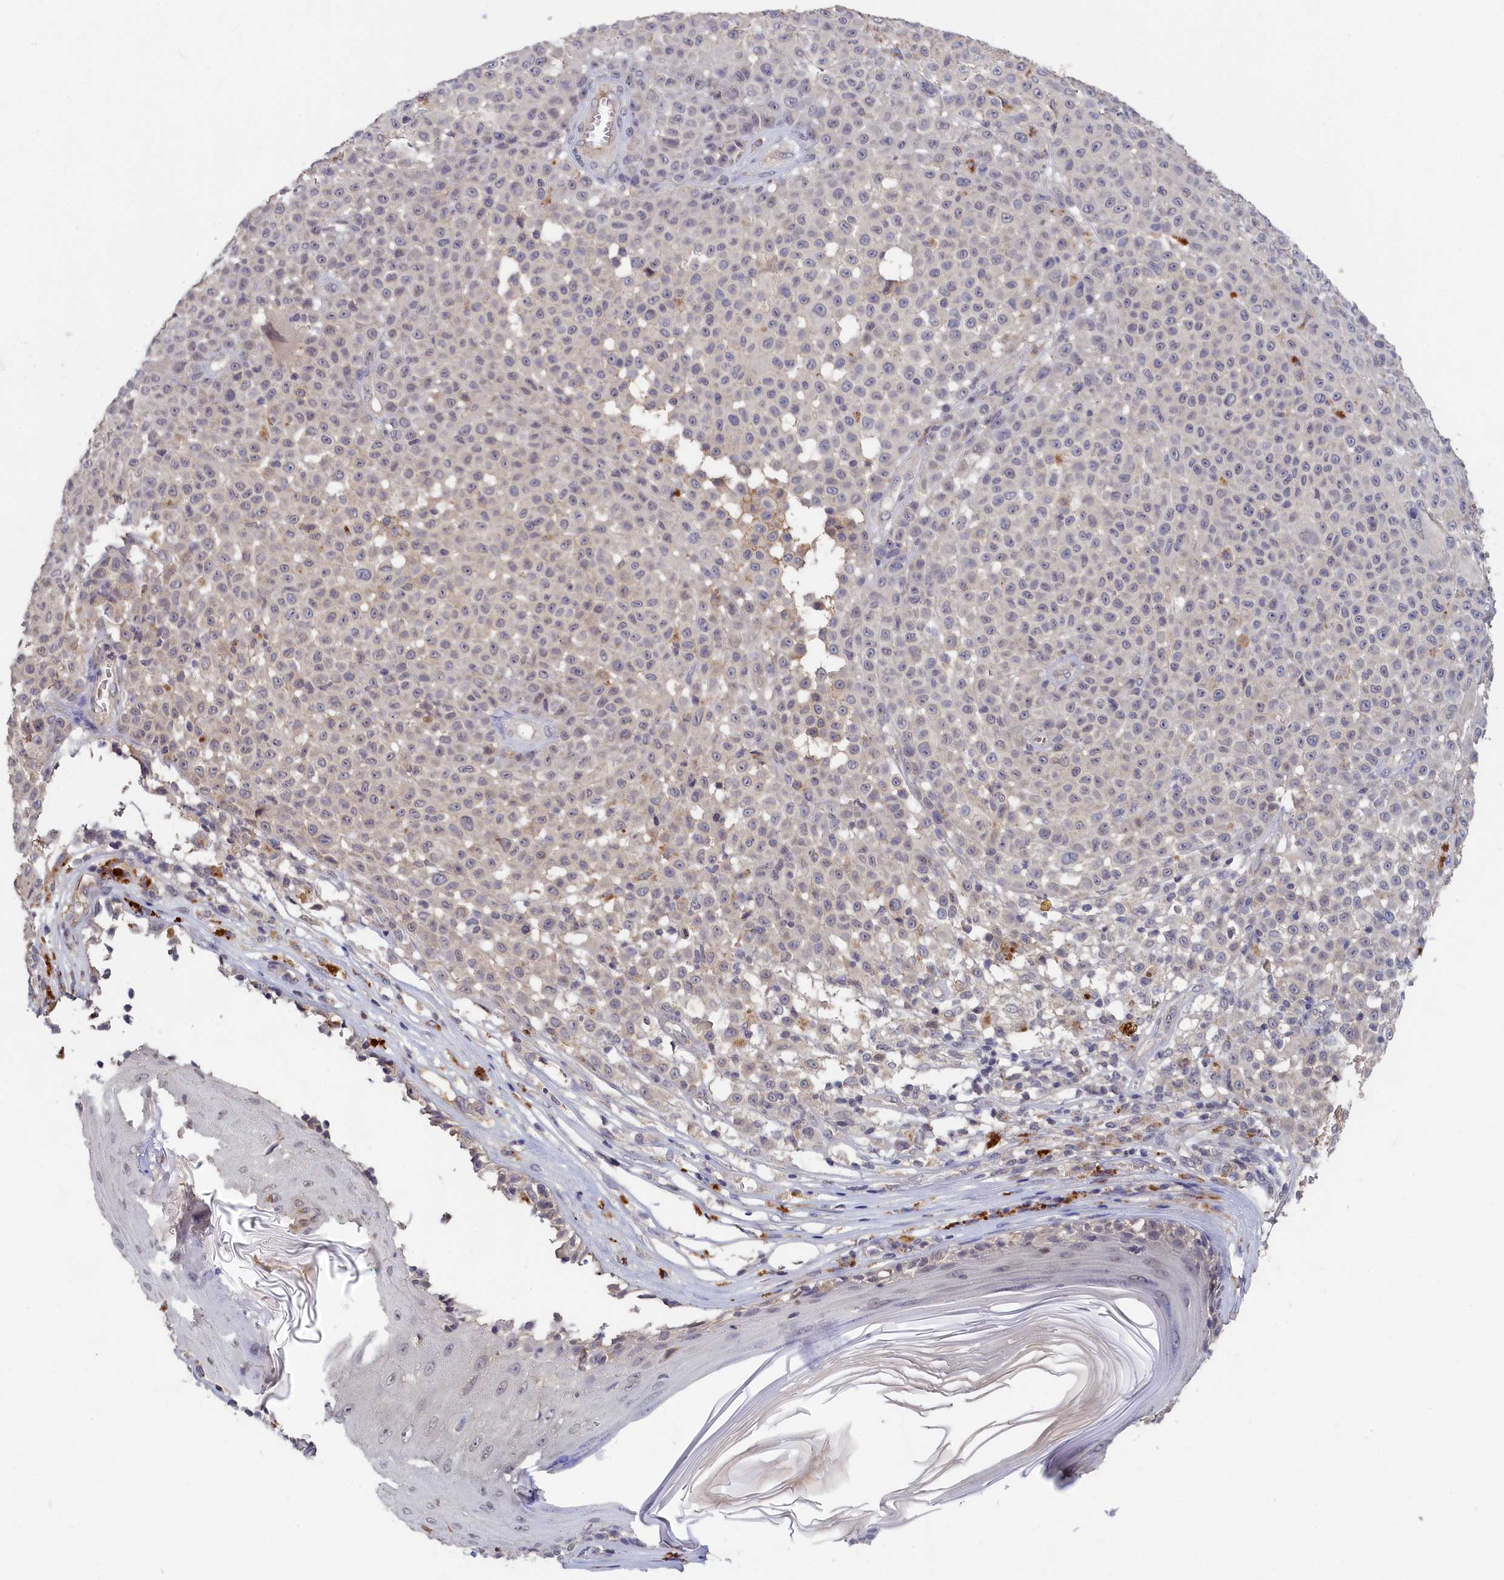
{"staining": {"intensity": "negative", "quantity": "none", "location": "none"}, "tissue": "melanoma", "cell_type": "Tumor cells", "image_type": "cancer", "snomed": [{"axis": "morphology", "description": "Malignant melanoma, NOS"}, {"axis": "topography", "description": "Skin"}], "caption": "This is a photomicrograph of IHC staining of melanoma, which shows no expression in tumor cells.", "gene": "CELF5", "patient": {"sex": "female", "age": 94}}